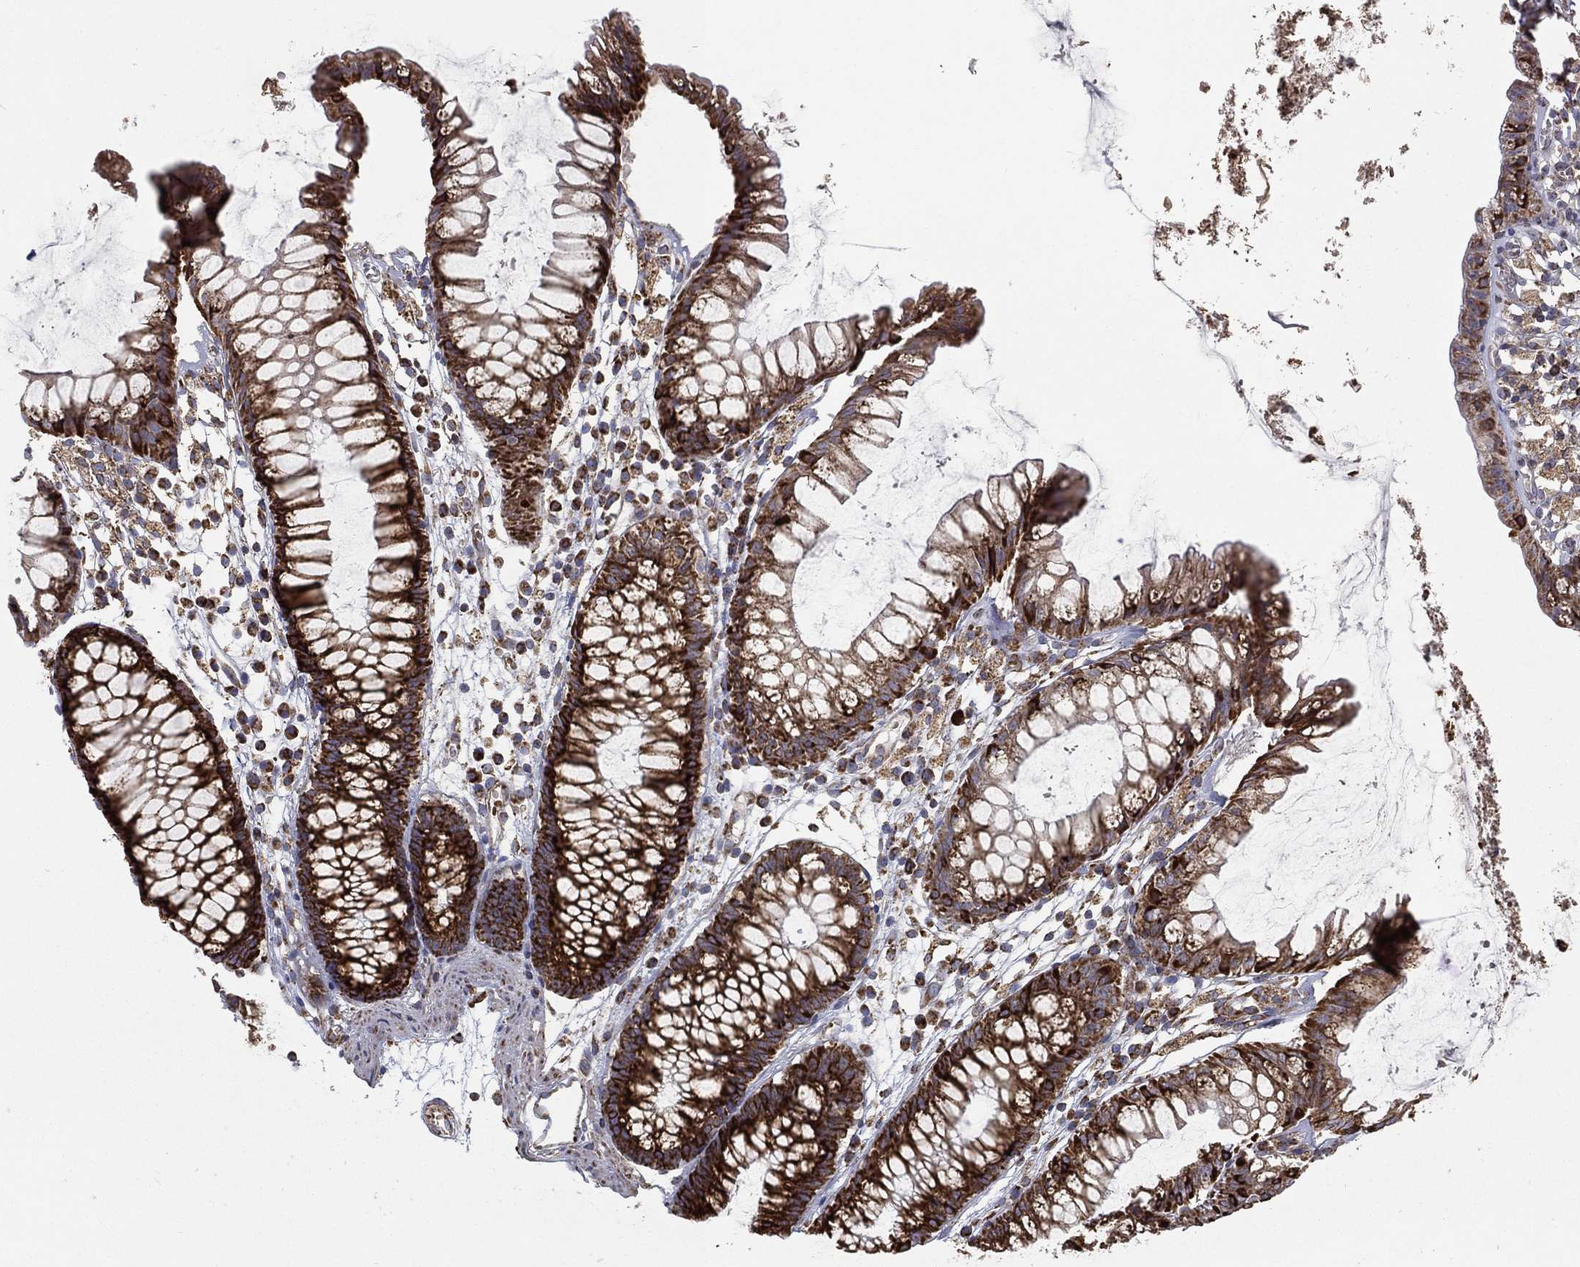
{"staining": {"intensity": "moderate", "quantity": "<25%", "location": "cytoplasmic/membranous"}, "tissue": "colon", "cell_type": "Endothelial cells", "image_type": "normal", "snomed": [{"axis": "morphology", "description": "Normal tissue, NOS"}, {"axis": "morphology", "description": "Adenocarcinoma, NOS"}, {"axis": "topography", "description": "Colon"}], "caption": "This photomicrograph displays normal colon stained with immunohistochemistry to label a protein in brown. The cytoplasmic/membranous of endothelial cells show moderate positivity for the protein. Nuclei are counter-stained blue.", "gene": "MT", "patient": {"sex": "male", "age": 65}}